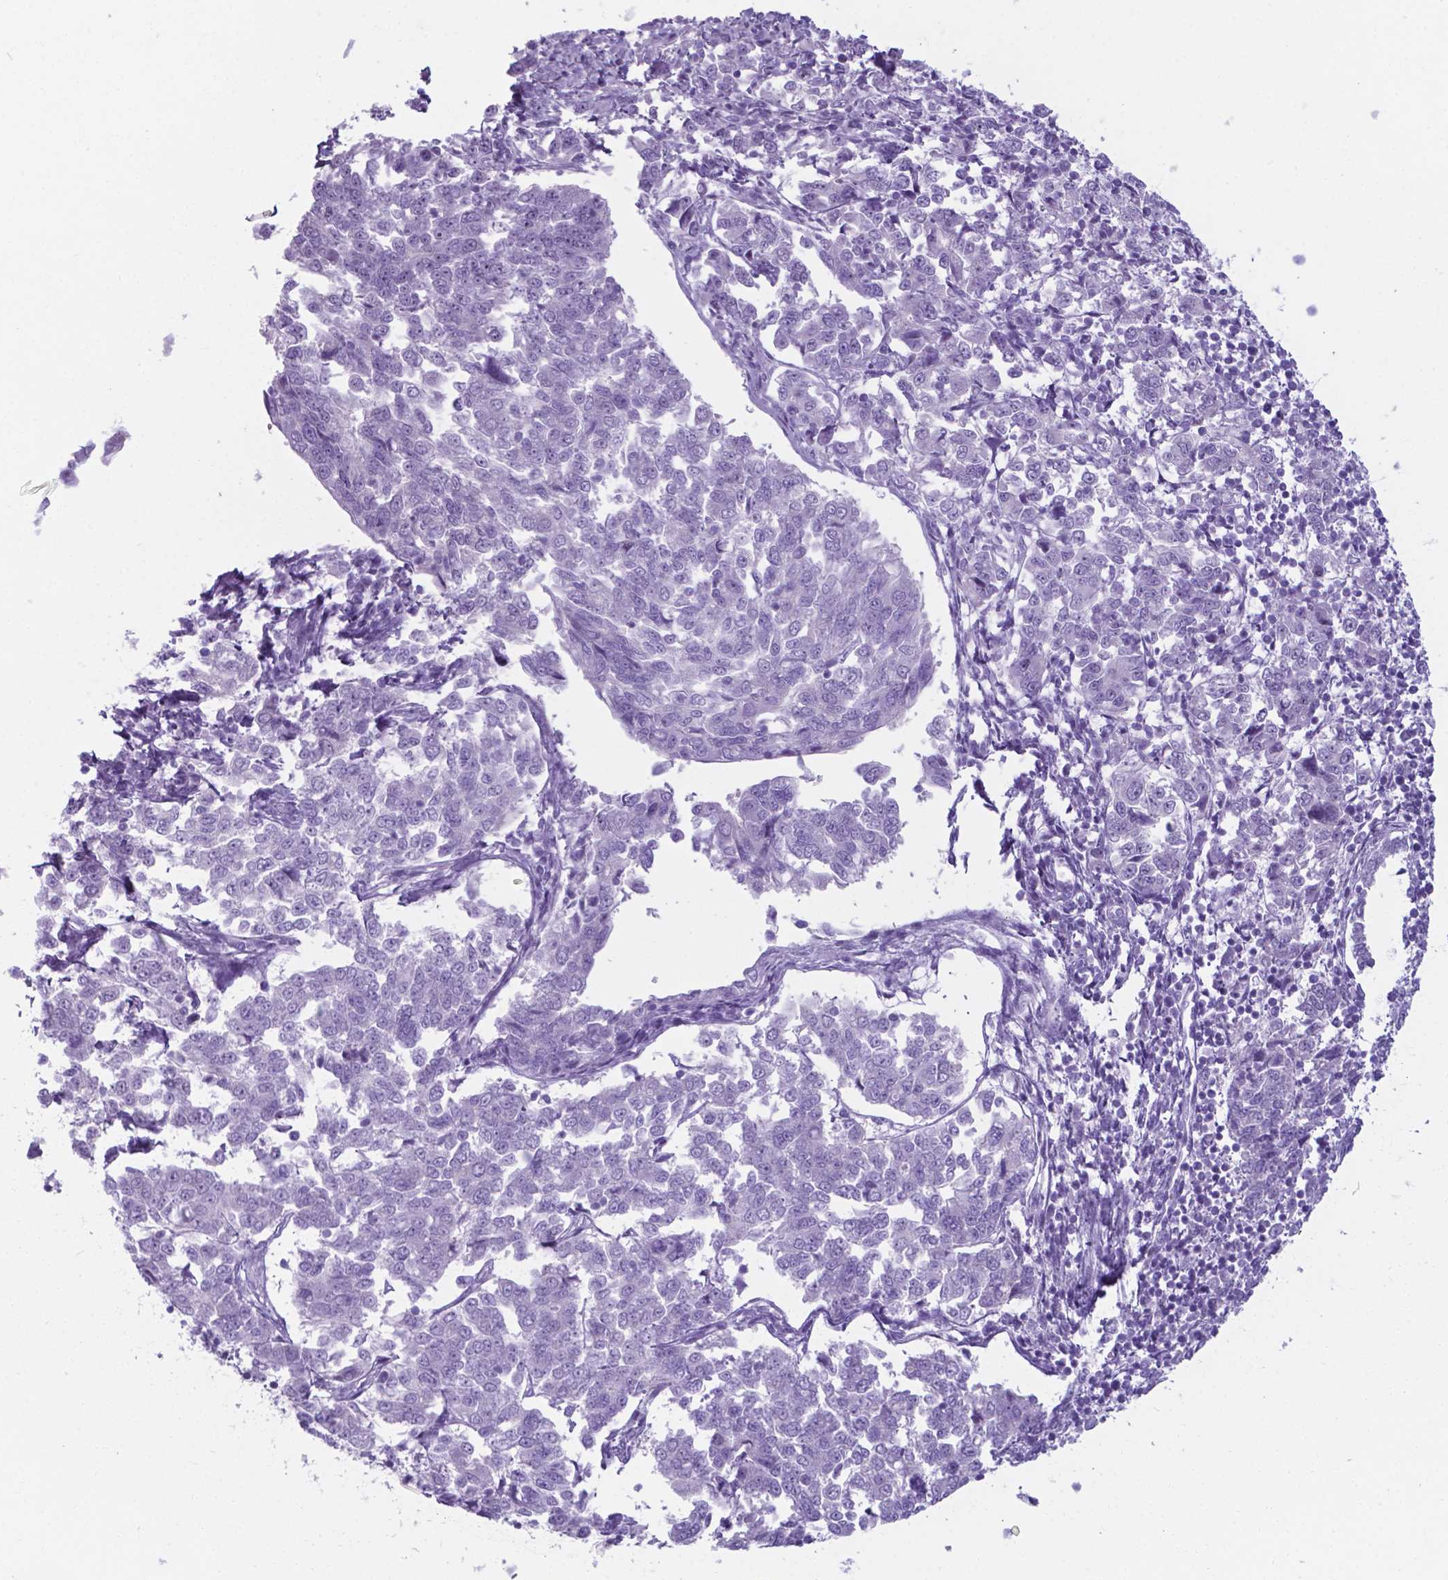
{"staining": {"intensity": "negative", "quantity": "none", "location": "none"}, "tissue": "endometrial cancer", "cell_type": "Tumor cells", "image_type": "cancer", "snomed": [{"axis": "morphology", "description": "Adenocarcinoma, NOS"}, {"axis": "topography", "description": "Endometrium"}], "caption": "Tumor cells are negative for protein expression in human endometrial cancer. (Brightfield microscopy of DAB immunohistochemistry (IHC) at high magnification).", "gene": "AP5B1", "patient": {"sex": "female", "age": 43}}